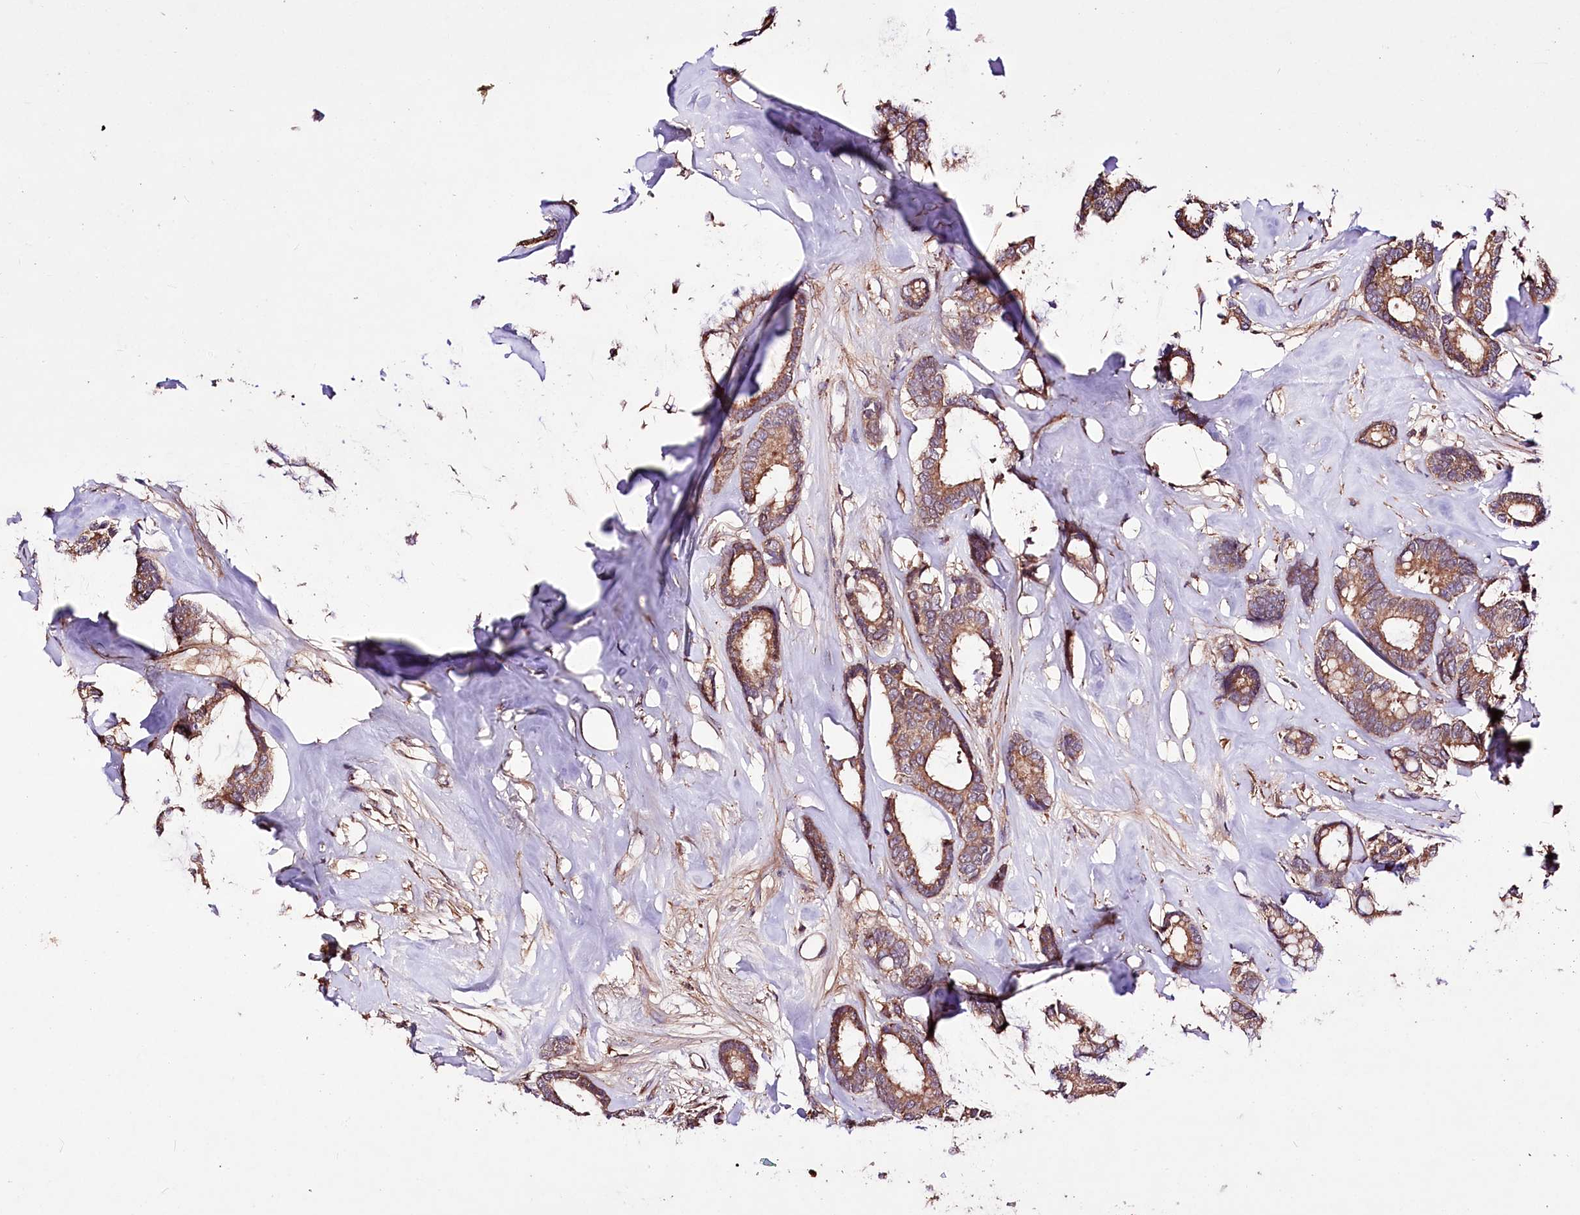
{"staining": {"intensity": "moderate", "quantity": ">75%", "location": "cytoplasmic/membranous"}, "tissue": "breast cancer", "cell_type": "Tumor cells", "image_type": "cancer", "snomed": [{"axis": "morphology", "description": "Duct carcinoma"}, {"axis": "topography", "description": "Breast"}], "caption": "A medium amount of moderate cytoplasmic/membranous positivity is identified in approximately >75% of tumor cells in breast cancer (intraductal carcinoma) tissue.", "gene": "WWC1", "patient": {"sex": "female", "age": 87}}